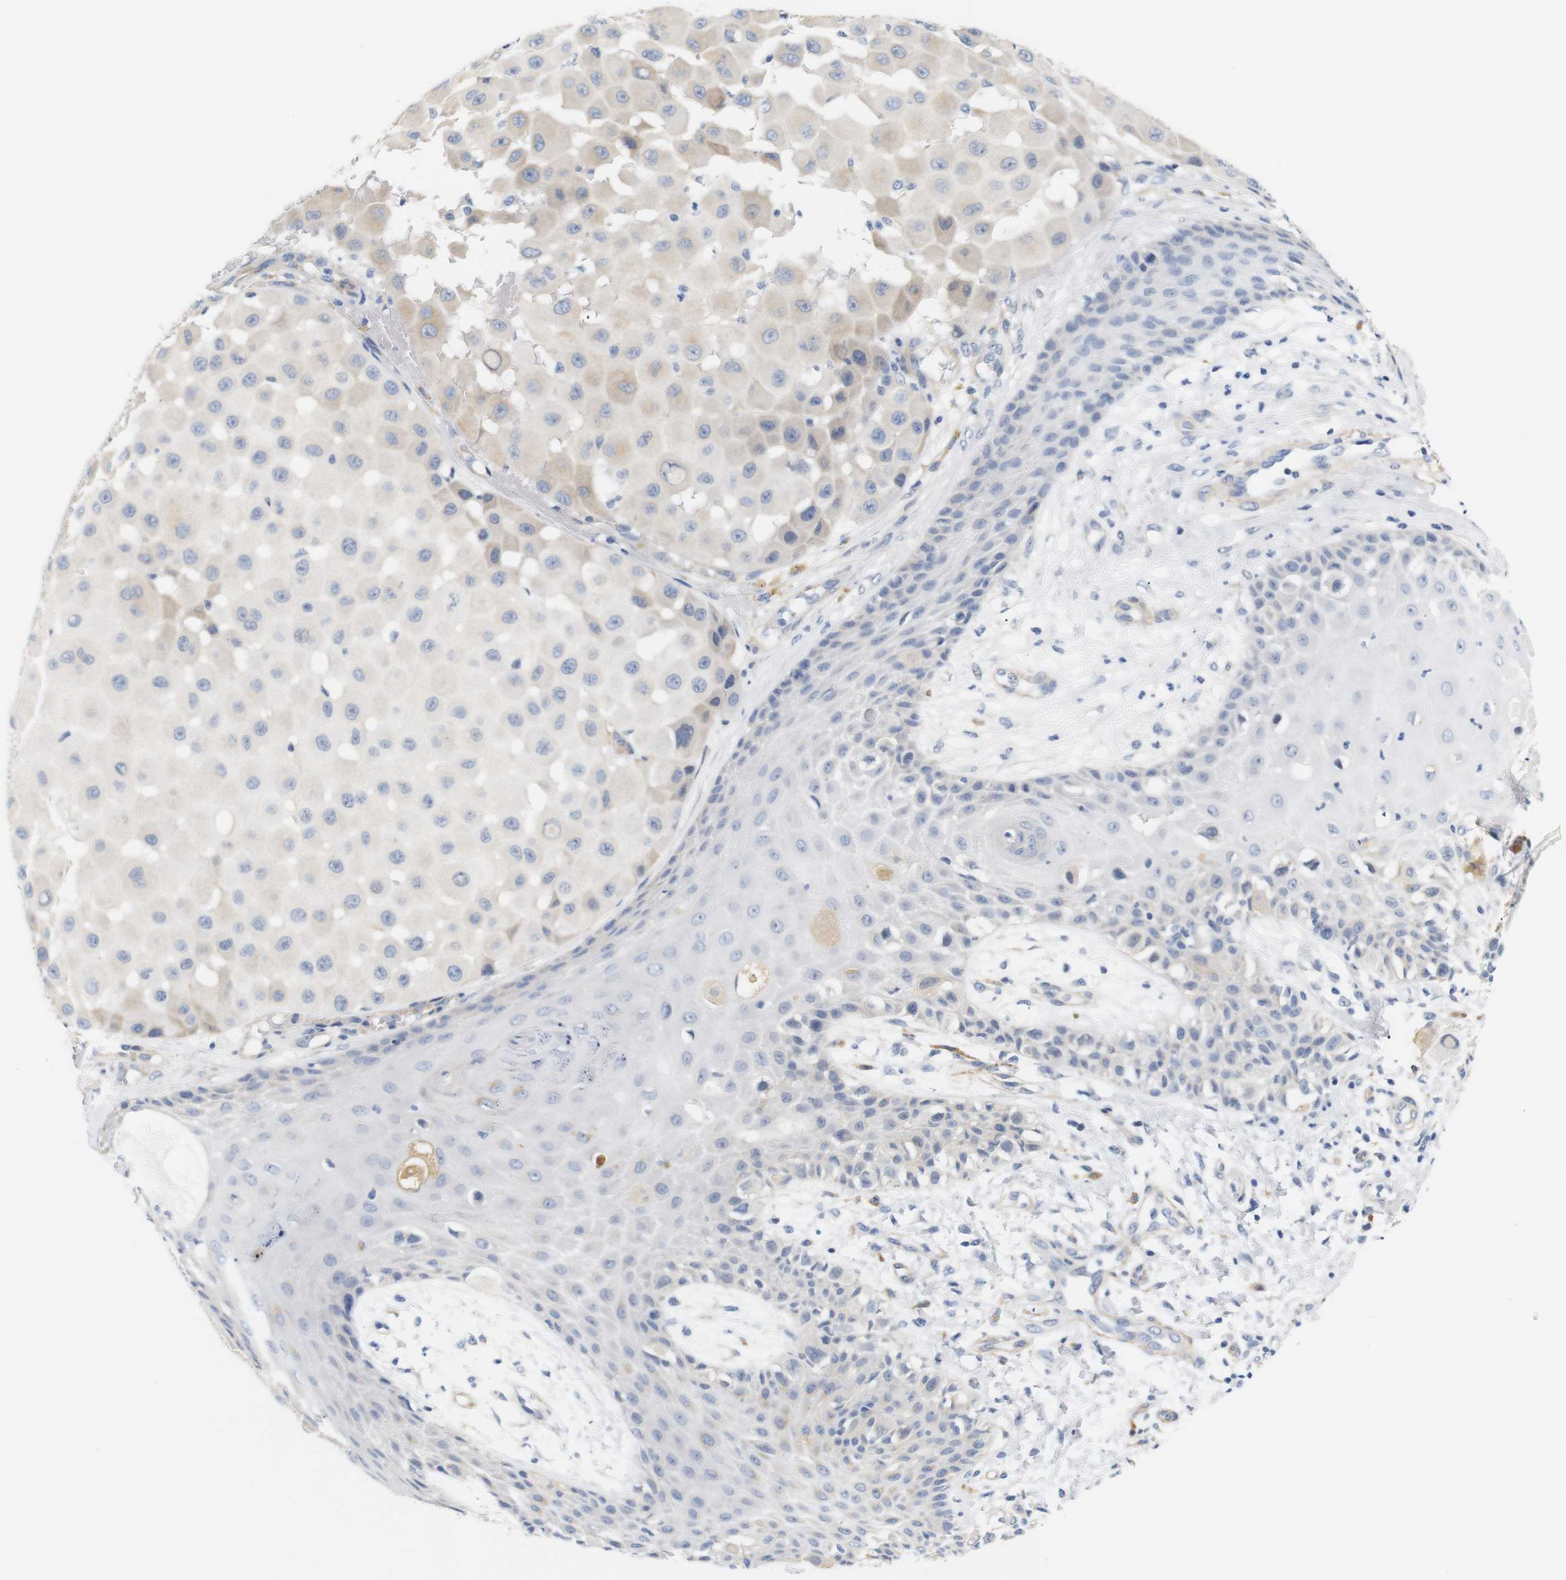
{"staining": {"intensity": "negative", "quantity": "none", "location": "none"}, "tissue": "melanoma", "cell_type": "Tumor cells", "image_type": "cancer", "snomed": [{"axis": "morphology", "description": "Malignant melanoma, NOS"}, {"axis": "topography", "description": "Skin"}], "caption": "The photomicrograph reveals no staining of tumor cells in malignant melanoma.", "gene": "STMN3", "patient": {"sex": "female", "age": 81}}